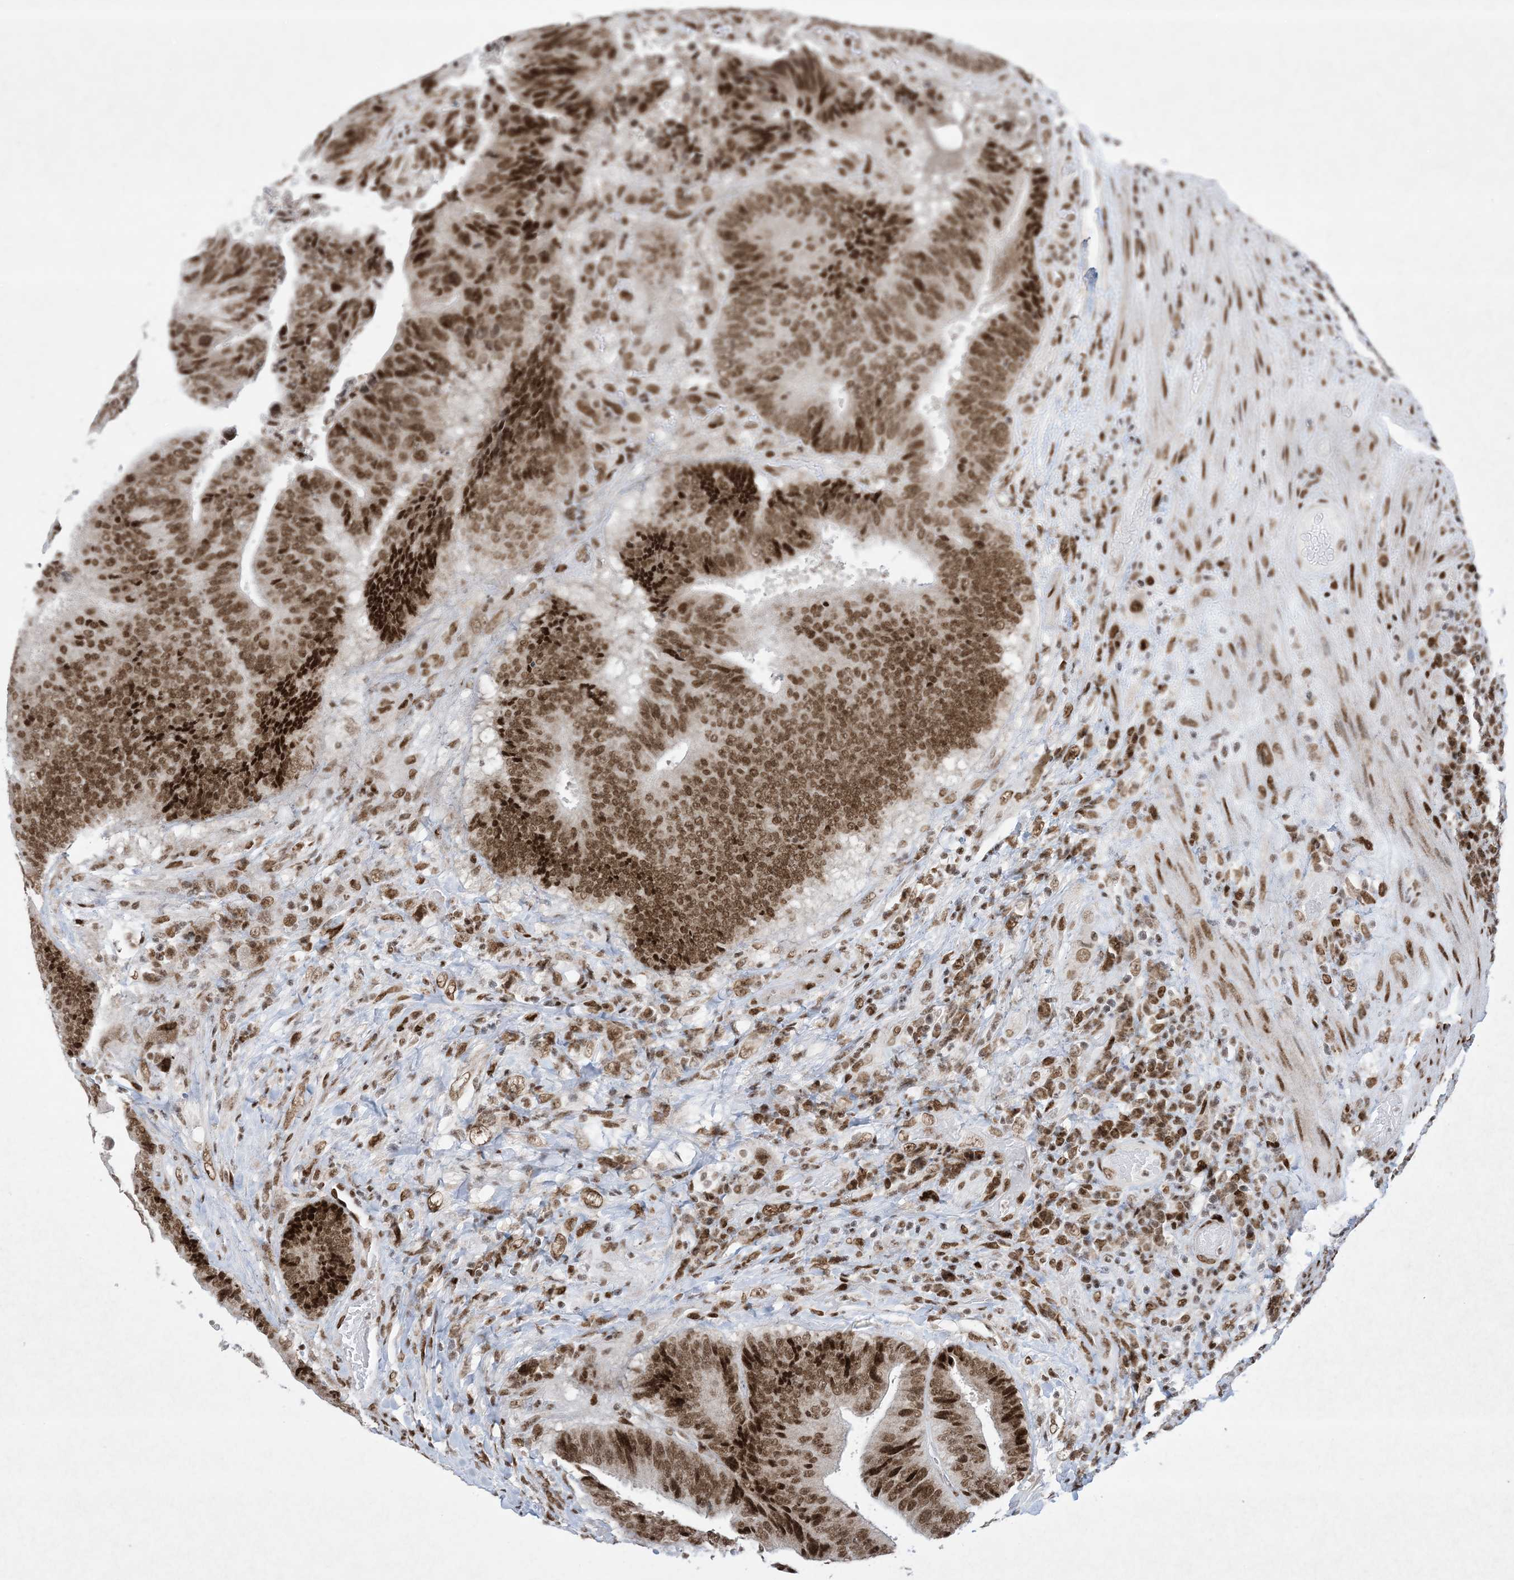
{"staining": {"intensity": "moderate", "quantity": ">75%", "location": "nuclear"}, "tissue": "colorectal cancer", "cell_type": "Tumor cells", "image_type": "cancer", "snomed": [{"axis": "morphology", "description": "Adenocarcinoma, NOS"}, {"axis": "topography", "description": "Rectum"}], "caption": "Immunohistochemistry (IHC) (DAB (3,3'-diaminobenzidine)) staining of human colorectal cancer (adenocarcinoma) shows moderate nuclear protein expression in about >75% of tumor cells.", "gene": "PKNOX2", "patient": {"sex": "male", "age": 72}}